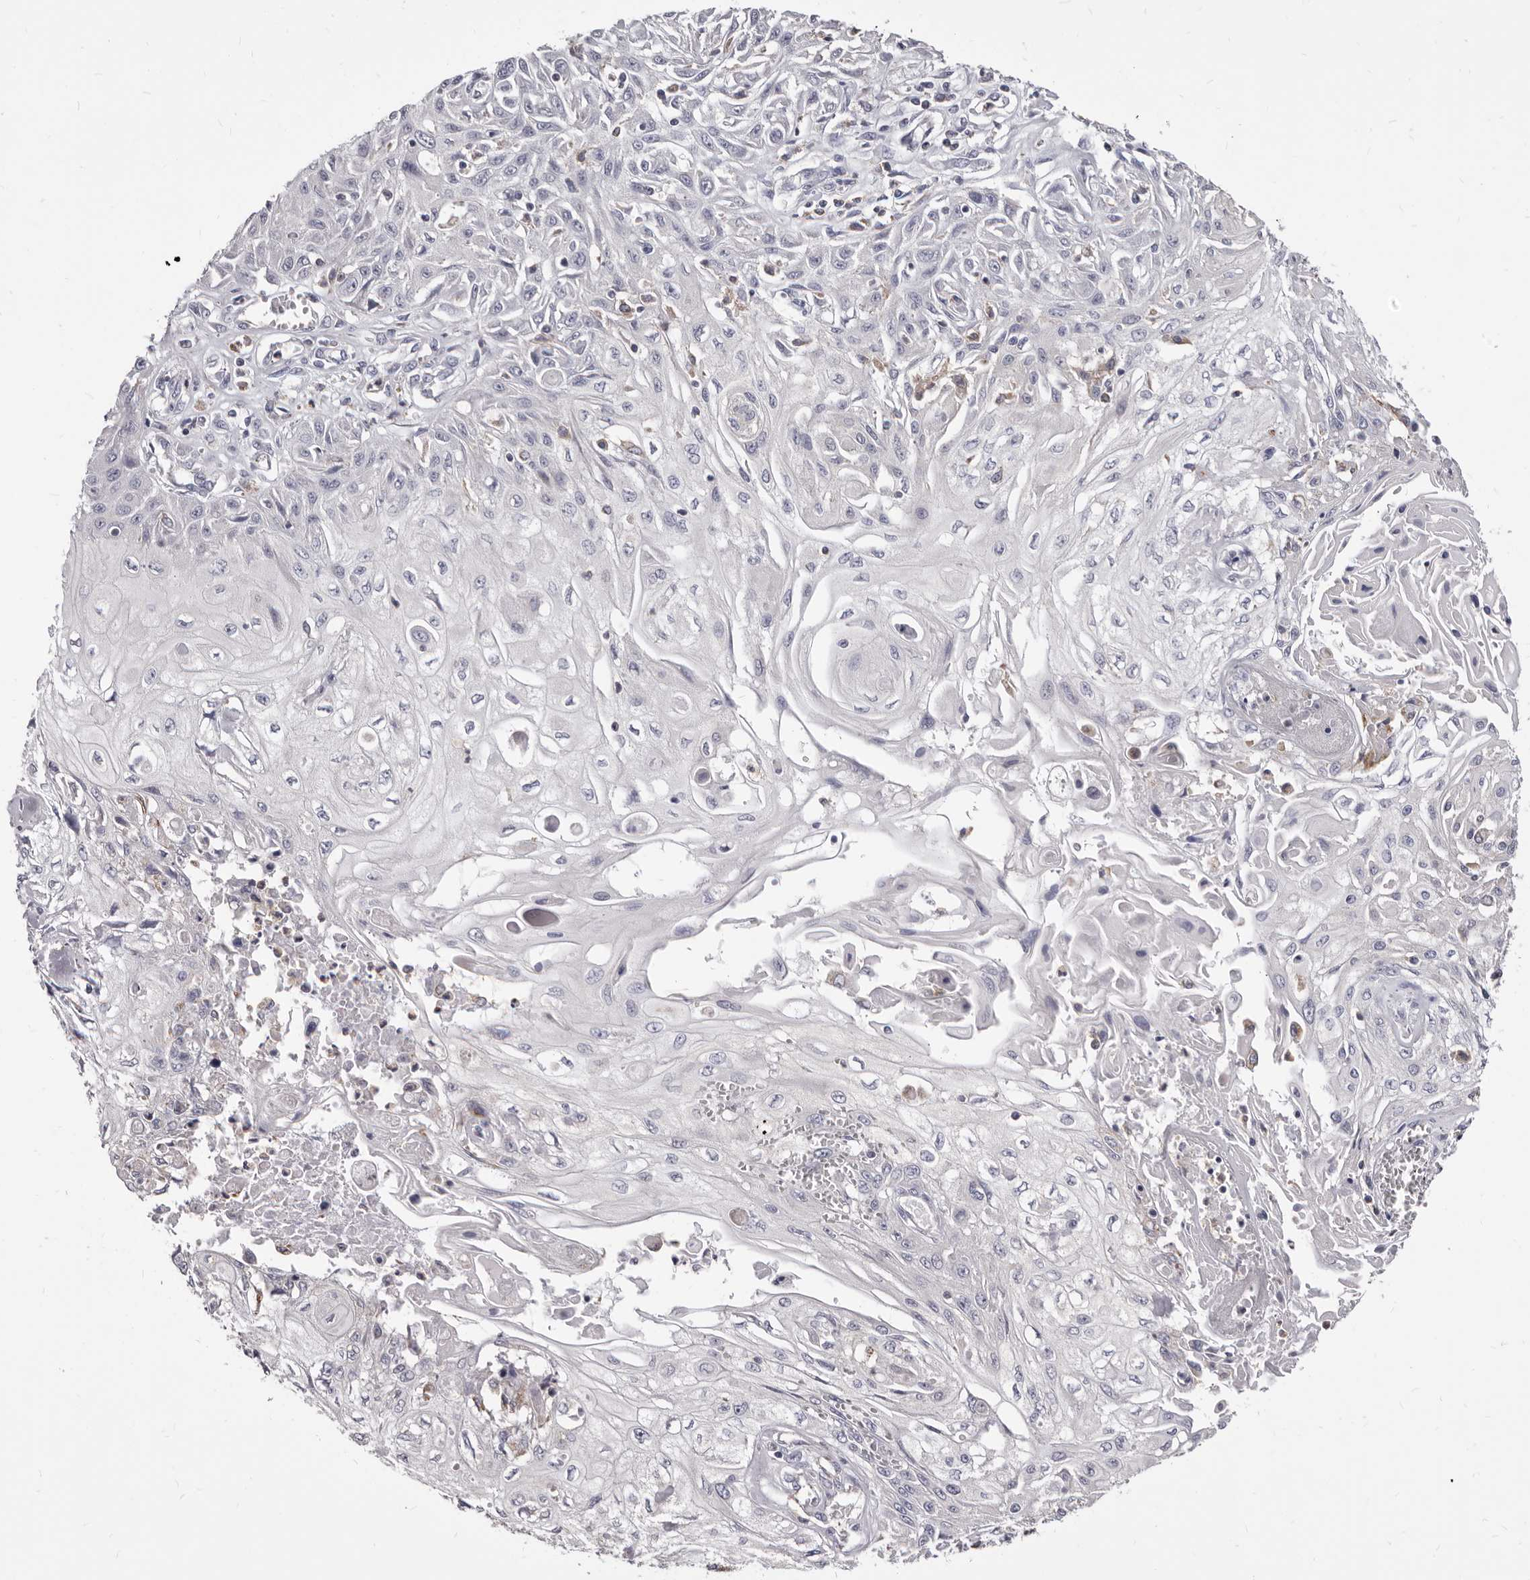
{"staining": {"intensity": "negative", "quantity": "none", "location": "none"}, "tissue": "skin cancer", "cell_type": "Tumor cells", "image_type": "cancer", "snomed": [{"axis": "morphology", "description": "Squamous cell carcinoma, NOS"}, {"axis": "morphology", "description": "Squamous cell carcinoma, metastatic, NOS"}, {"axis": "topography", "description": "Skin"}, {"axis": "topography", "description": "Lymph node"}], "caption": "Histopathology image shows no significant protein staining in tumor cells of skin cancer (squamous cell carcinoma).", "gene": "NIBAN1", "patient": {"sex": "male", "age": 75}}